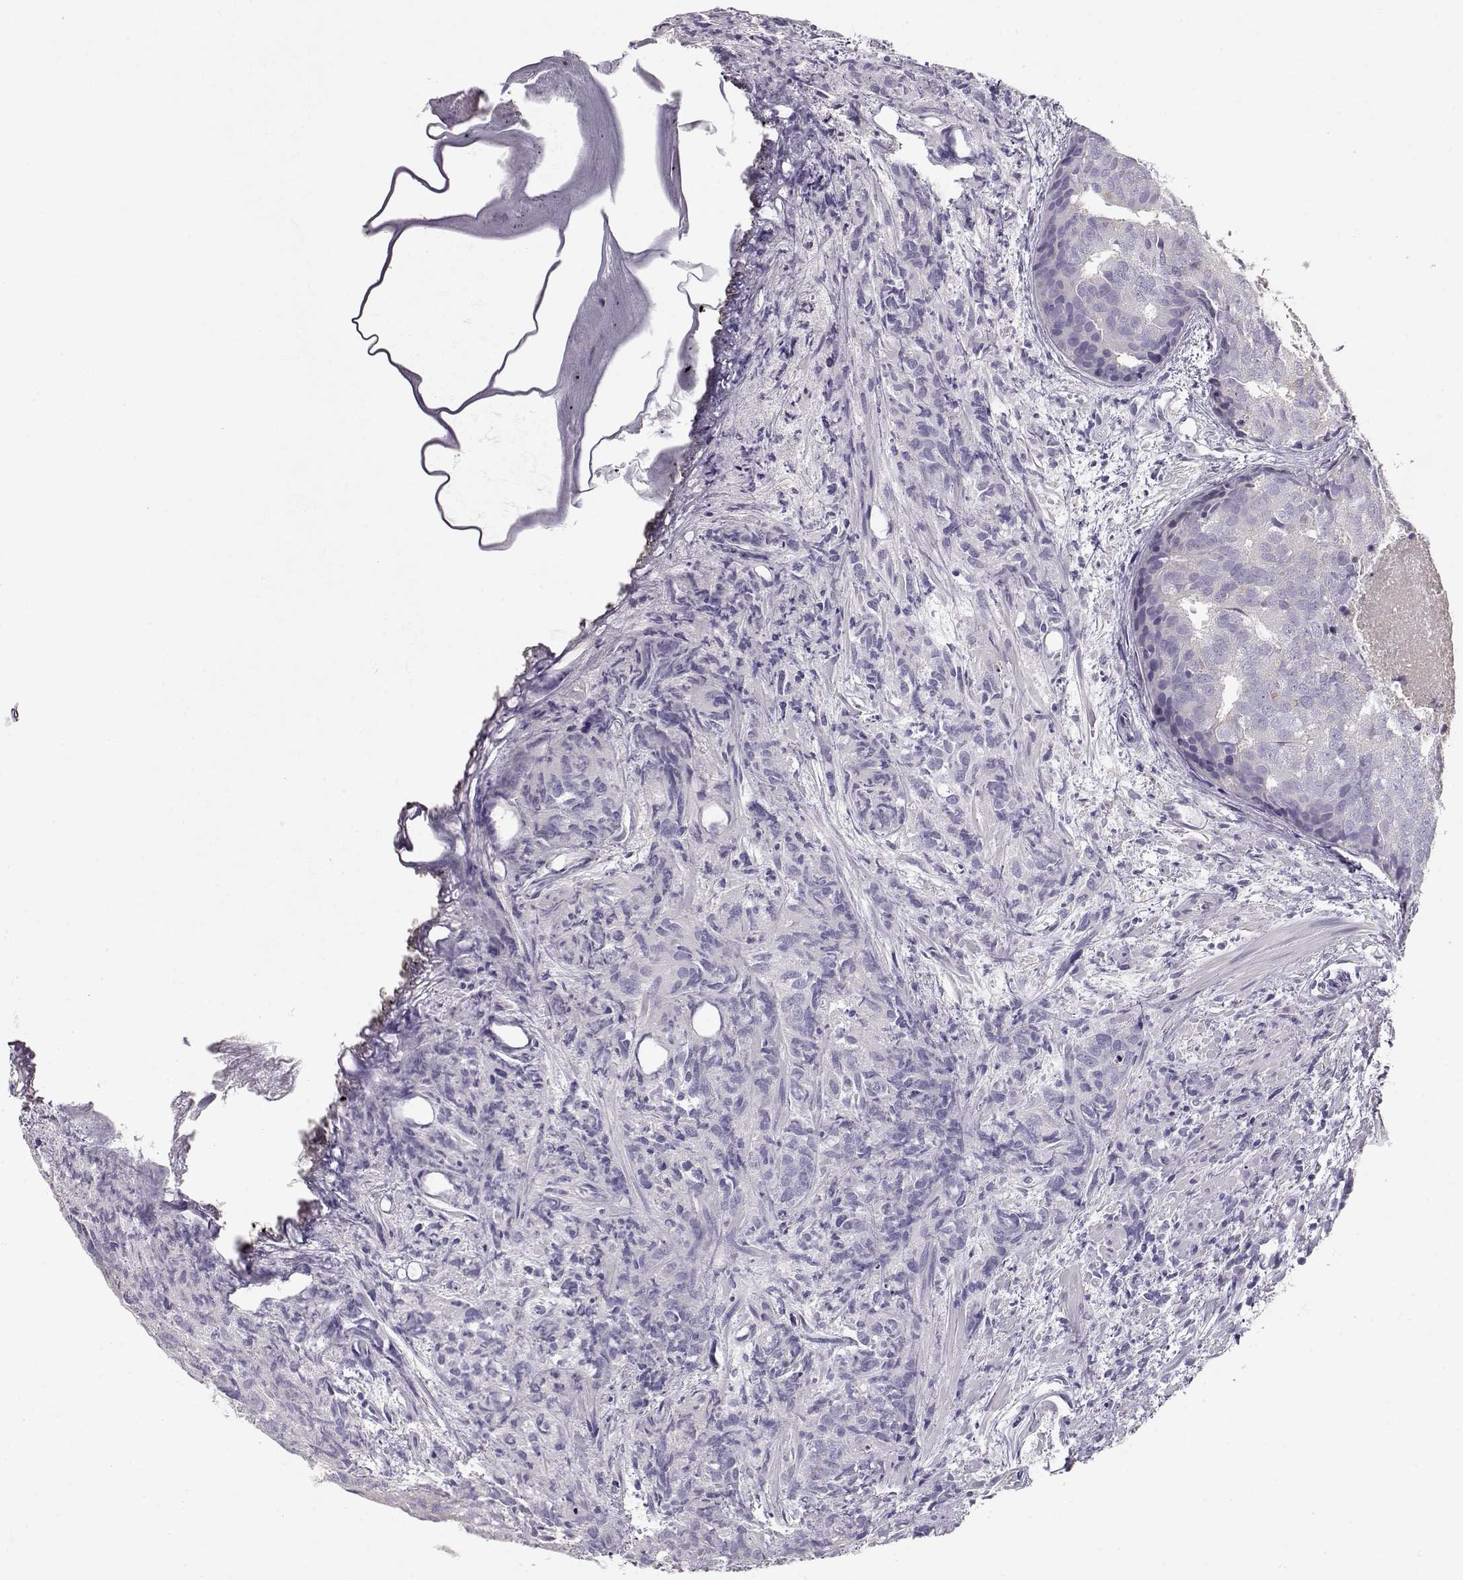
{"staining": {"intensity": "negative", "quantity": "none", "location": "none"}, "tissue": "prostate cancer", "cell_type": "Tumor cells", "image_type": "cancer", "snomed": [{"axis": "morphology", "description": "Adenocarcinoma, High grade"}, {"axis": "topography", "description": "Prostate"}], "caption": "DAB immunohistochemical staining of adenocarcinoma (high-grade) (prostate) demonstrates no significant positivity in tumor cells.", "gene": "GLIPR1L2", "patient": {"sex": "male", "age": 58}}